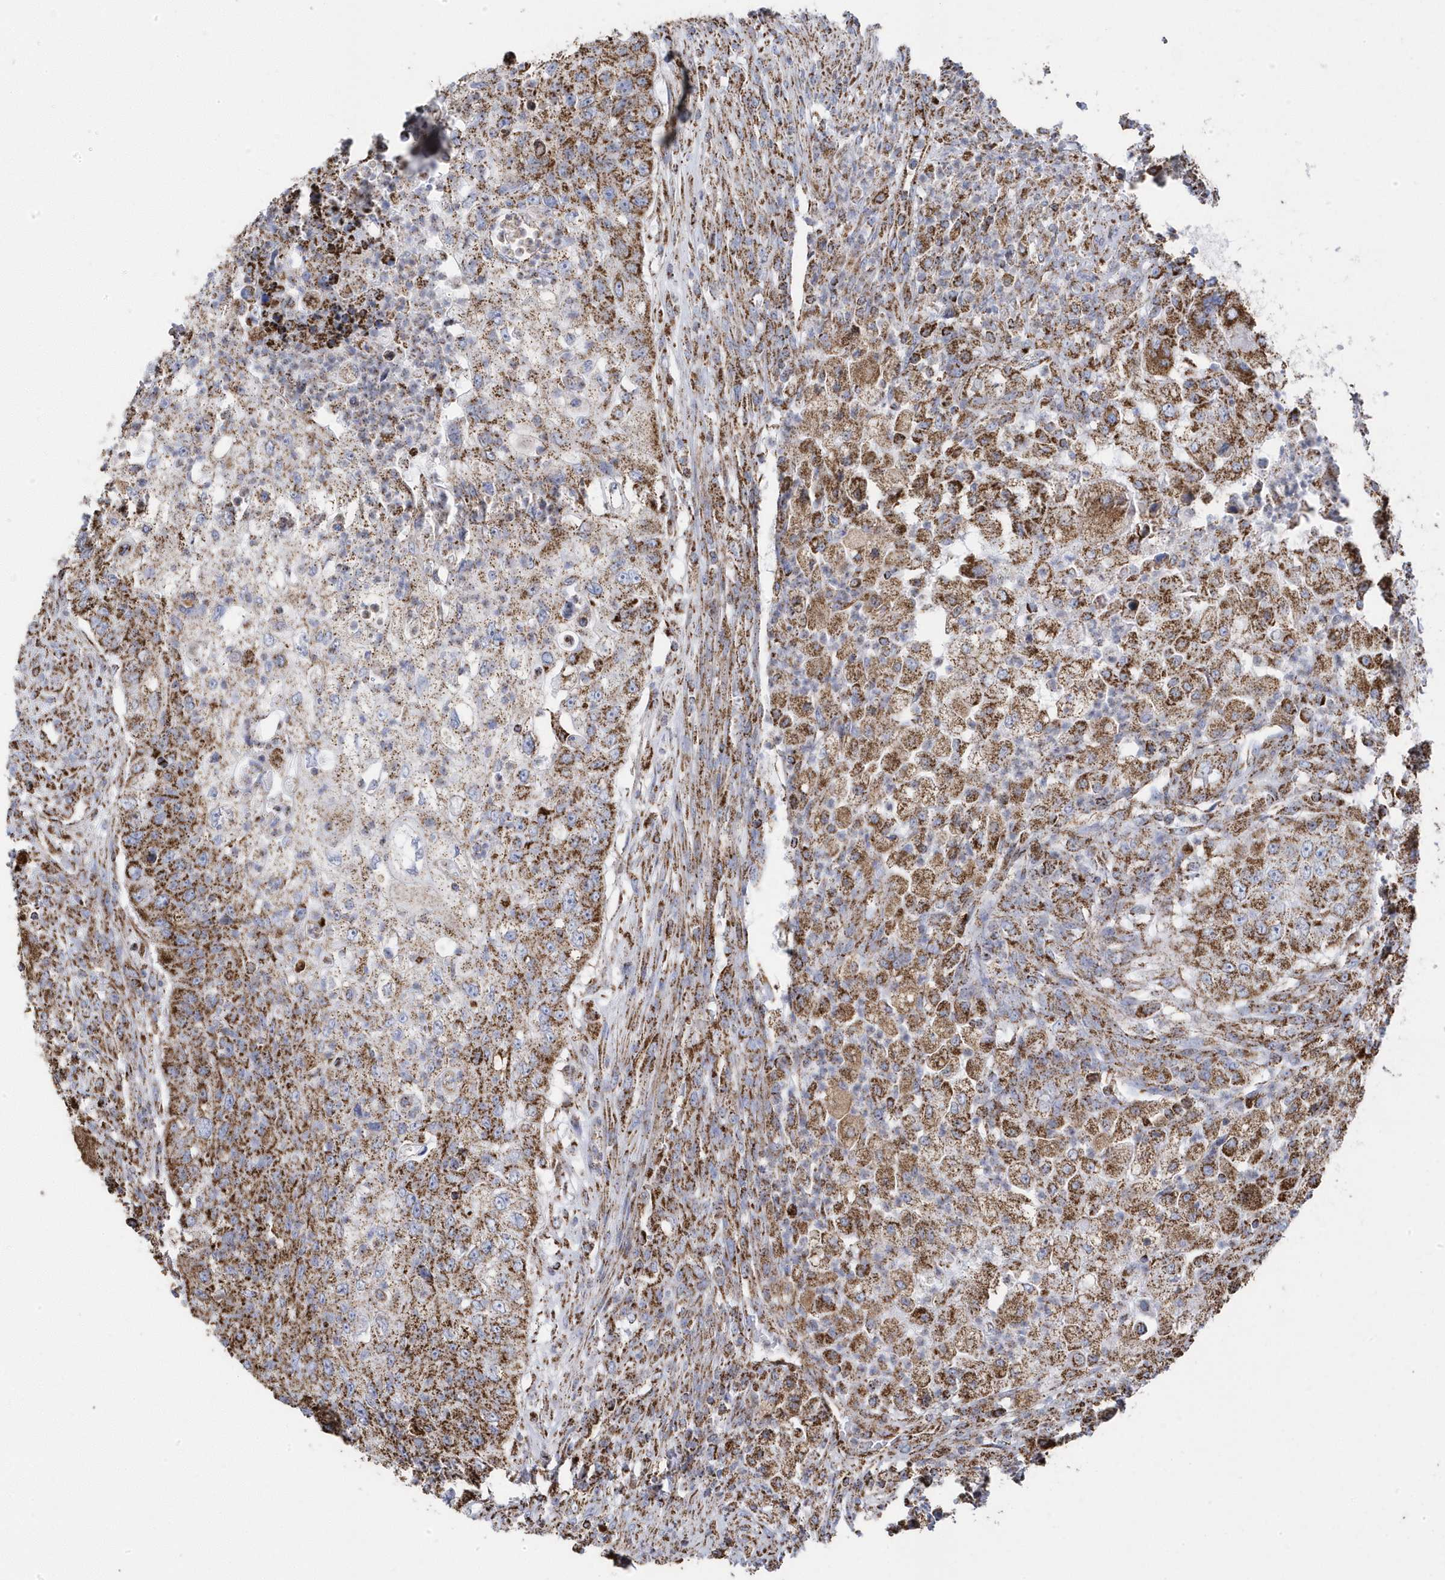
{"staining": {"intensity": "moderate", "quantity": ">75%", "location": "cytoplasmic/membranous"}, "tissue": "urothelial cancer", "cell_type": "Tumor cells", "image_type": "cancer", "snomed": [{"axis": "morphology", "description": "Urothelial carcinoma, High grade"}, {"axis": "topography", "description": "Urinary bladder"}], "caption": "A brown stain highlights moderate cytoplasmic/membranous staining of a protein in human high-grade urothelial carcinoma tumor cells. (DAB IHC, brown staining for protein, blue staining for nuclei).", "gene": "GTPBP8", "patient": {"sex": "female", "age": 60}}